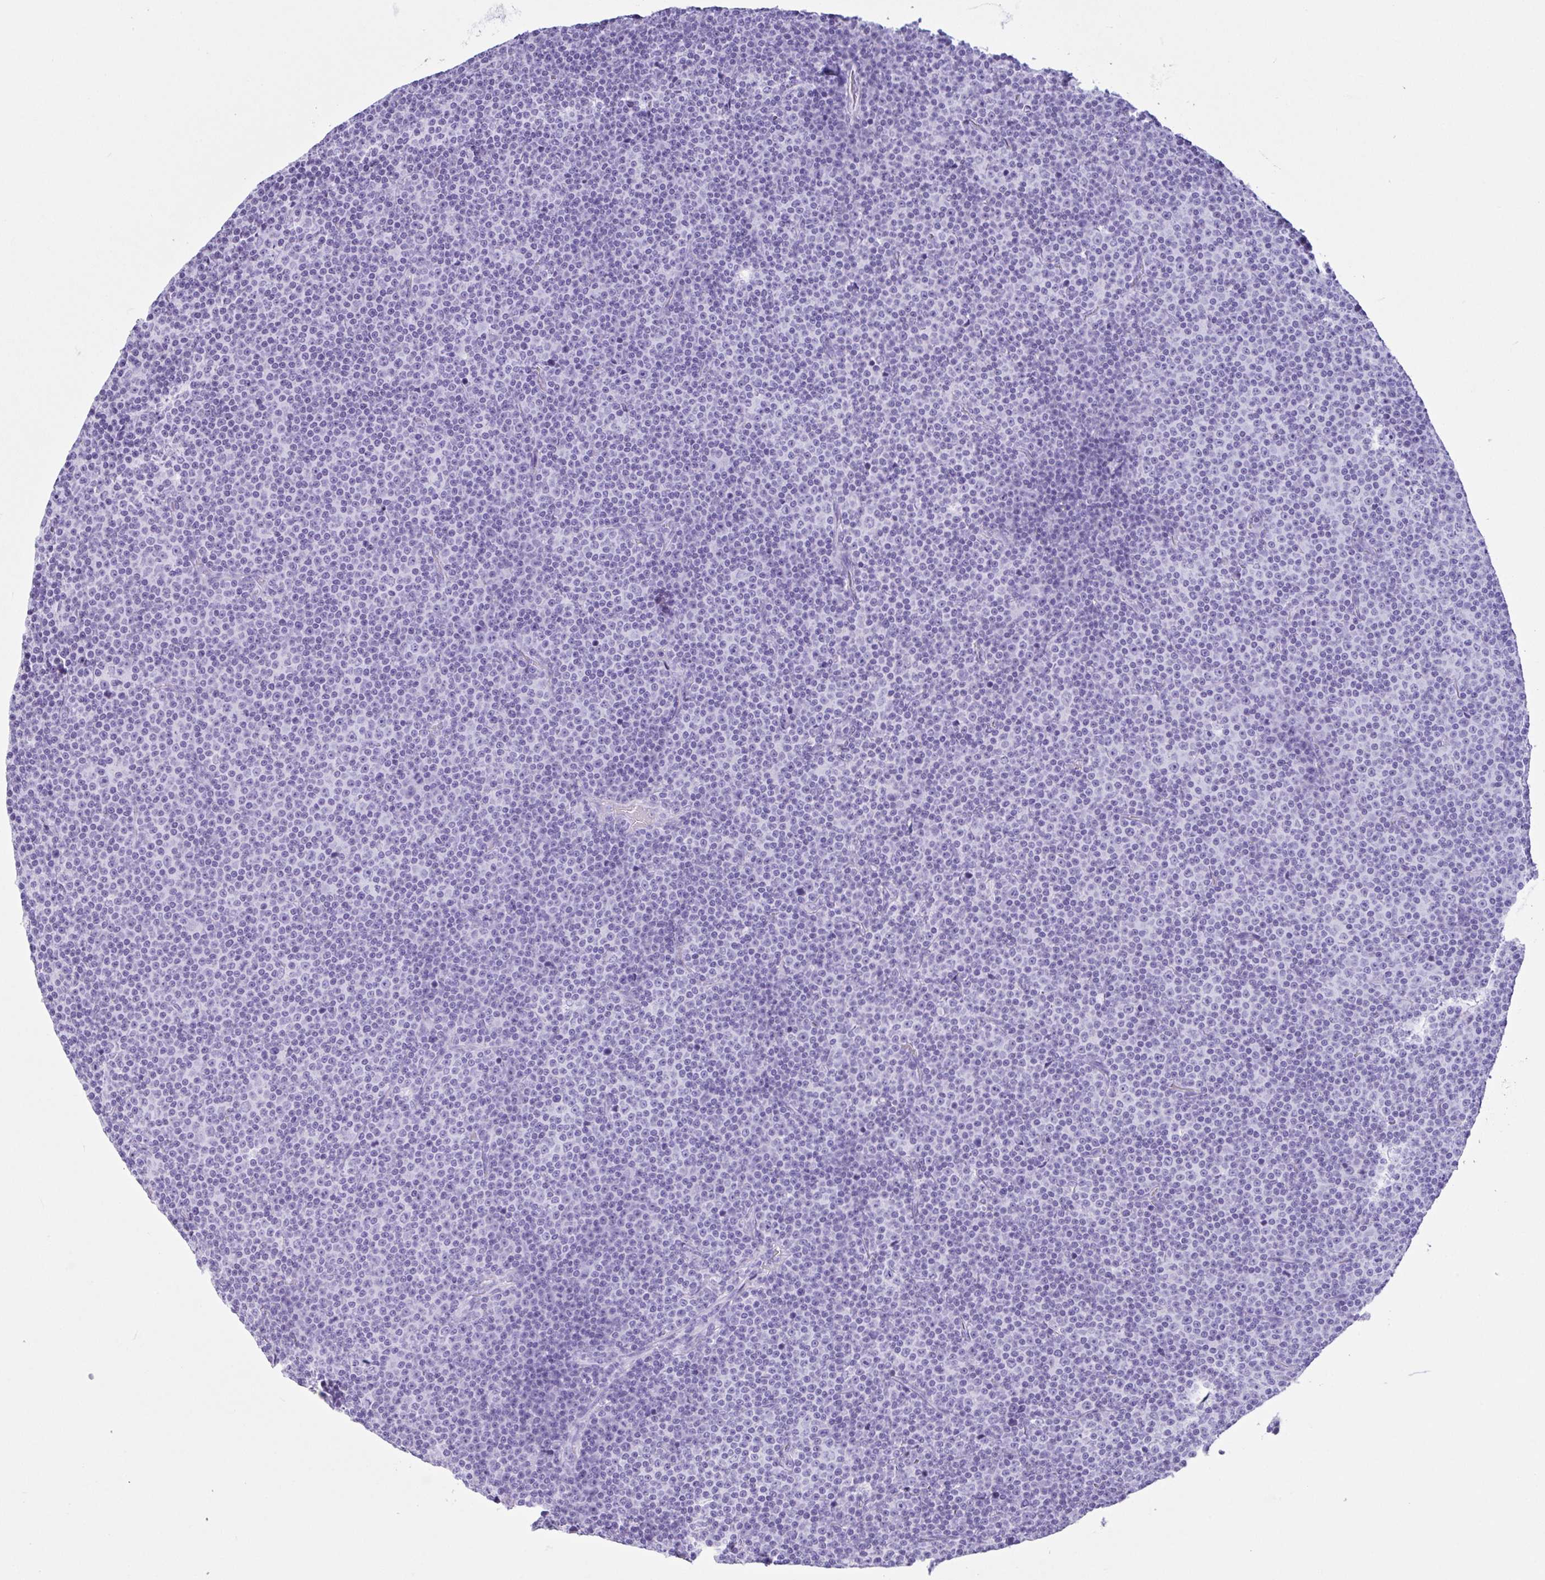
{"staining": {"intensity": "negative", "quantity": "none", "location": "none"}, "tissue": "lymphoma", "cell_type": "Tumor cells", "image_type": "cancer", "snomed": [{"axis": "morphology", "description": "Malignant lymphoma, non-Hodgkin's type, Low grade"}, {"axis": "topography", "description": "Lymph node"}], "caption": "This is a micrograph of IHC staining of low-grade malignant lymphoma, non-Hodgkin's type, which shows no staining in tumor cells.", "gene": "LGALS4", "patient": {"sex": "female", "age": 67}}